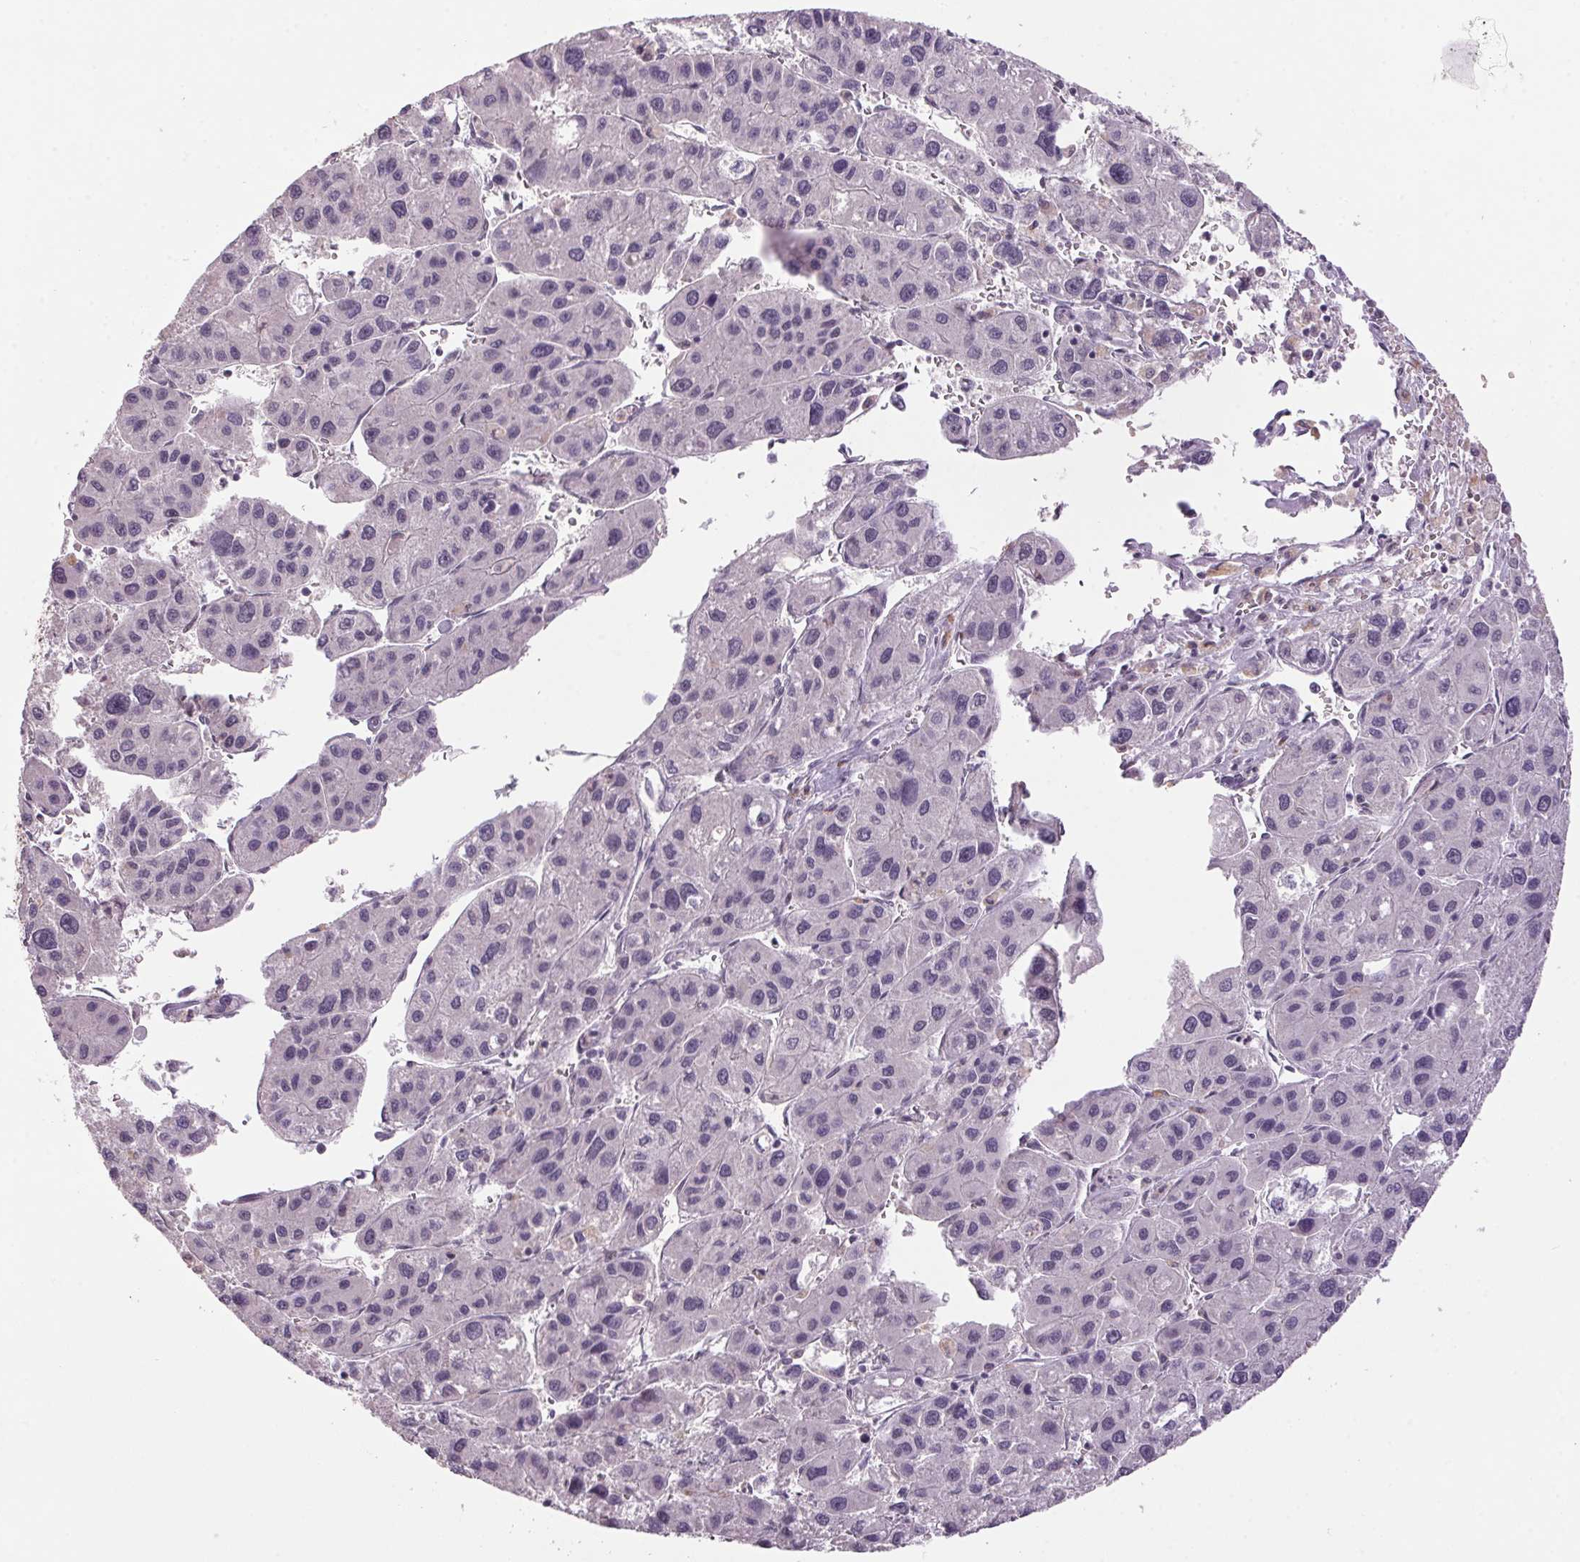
{"staining": {"intensity": "negative", "quantity": "none", "location": "none"}, "tissue": "liver cancer", "cell_type": "Tumor cells", "image_type": "cancer", "snomed": [{"axis": "morphology", "description": "Carcinoma, Hepatocellular, NOS"}, {"axis": "topography", "description": "Liver"}], "caption": "Tumor cells are negative for protein expression in human liver hepatocellular carcinoma.", "gene": "ZBTB4", "patient": {"sex": "male", "age": 73}}